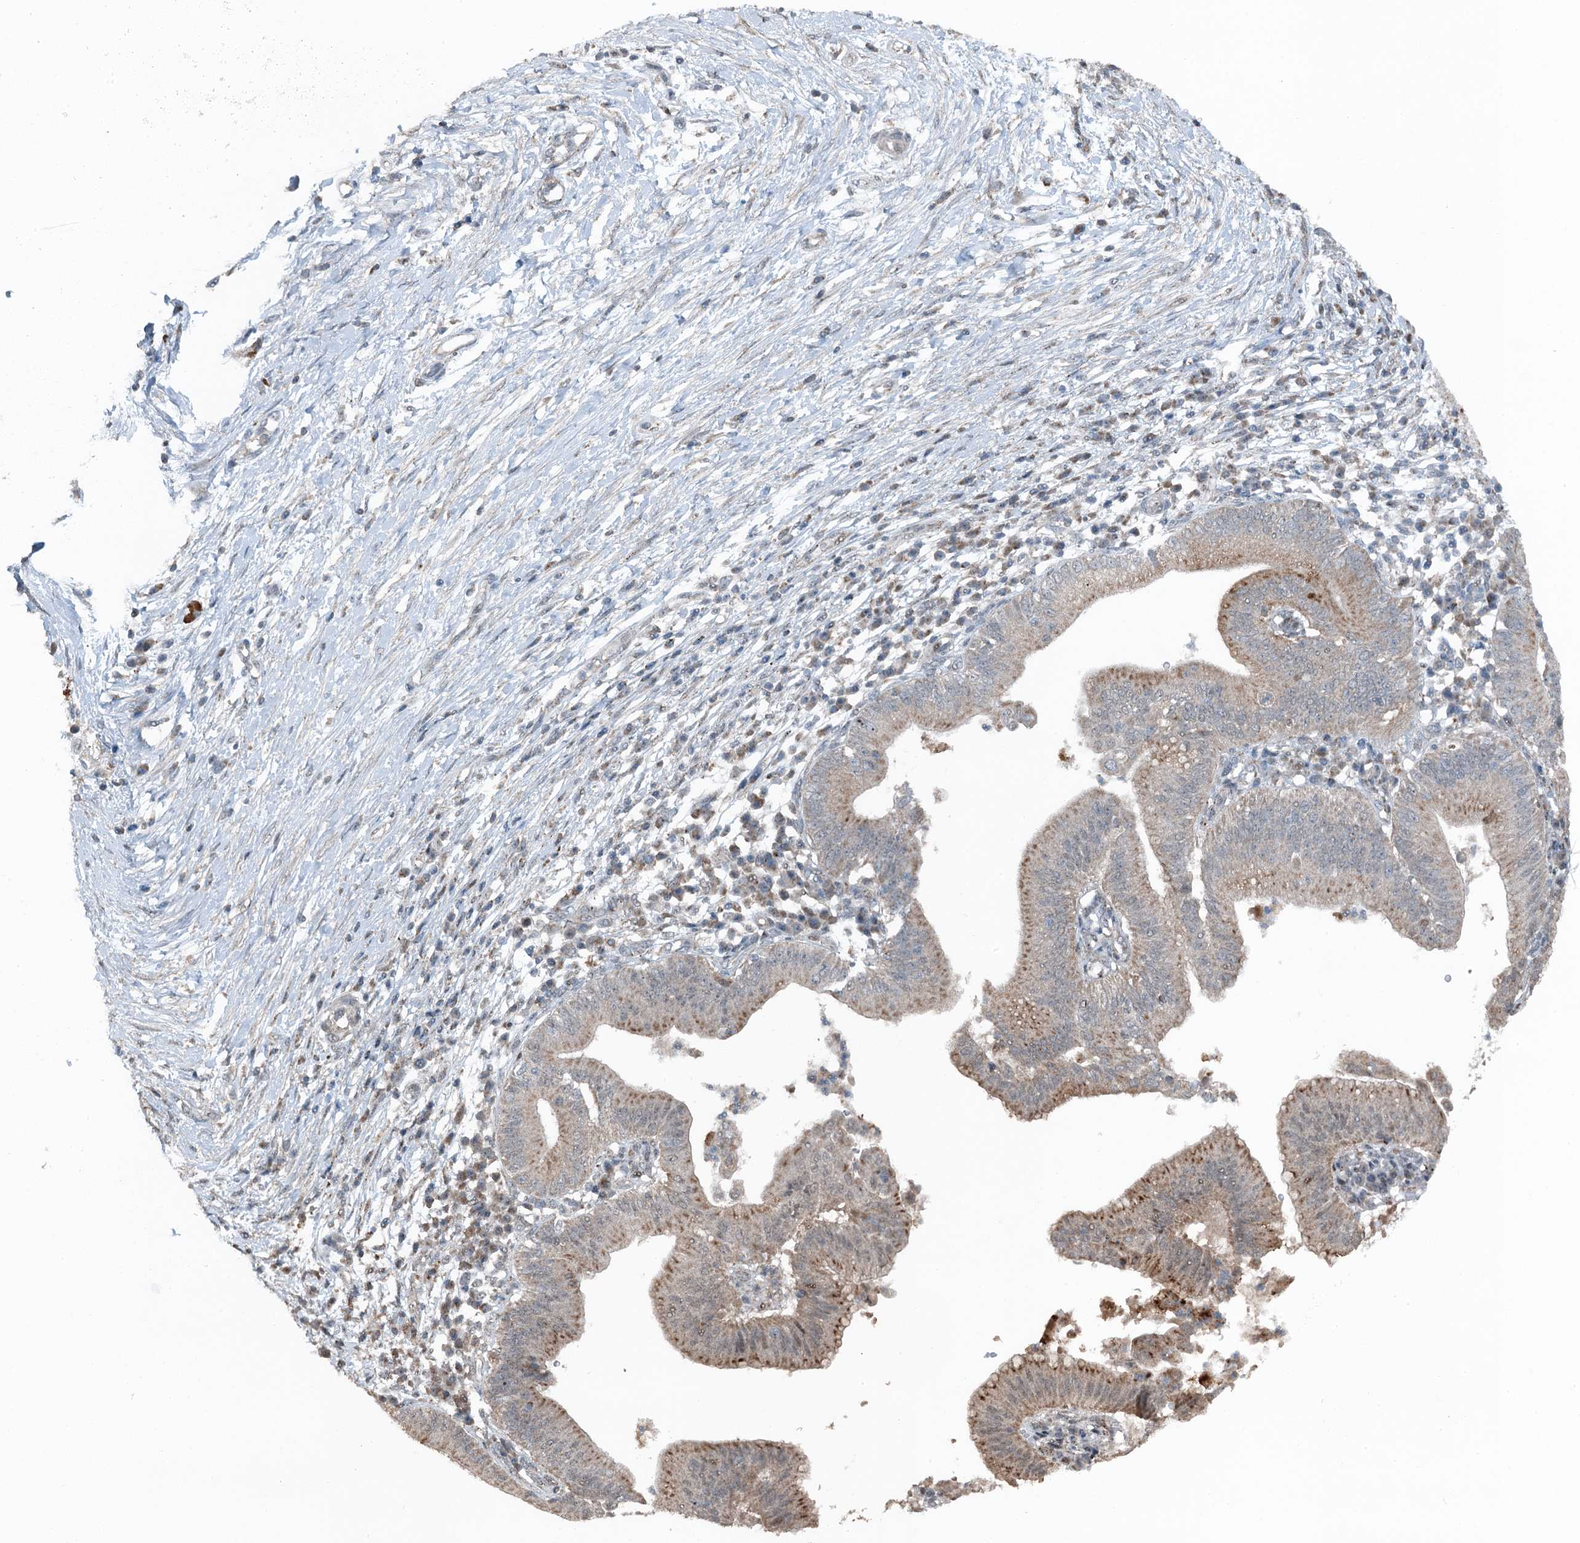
{"staining": {"intensity": "moderate", "quantity": ">75%", "location": "cytoplasmic/membranous"}, "tissue": "pancreatic cancer", "cell_type": "Tumor cells", "image_type": "cancer", "snomed": [{"axis": "morphology", "description": "Adenocarcinoma, NOS"}, {"axis": "topography", "description": "Pancreas"}], "caption": "Pancreatic cancer stained for a protein displays moderate cytoplasmic/membranous positivity in tumor cells.", "gene": "BMERB1", "patient": {"sex": "male", "age": 68}}